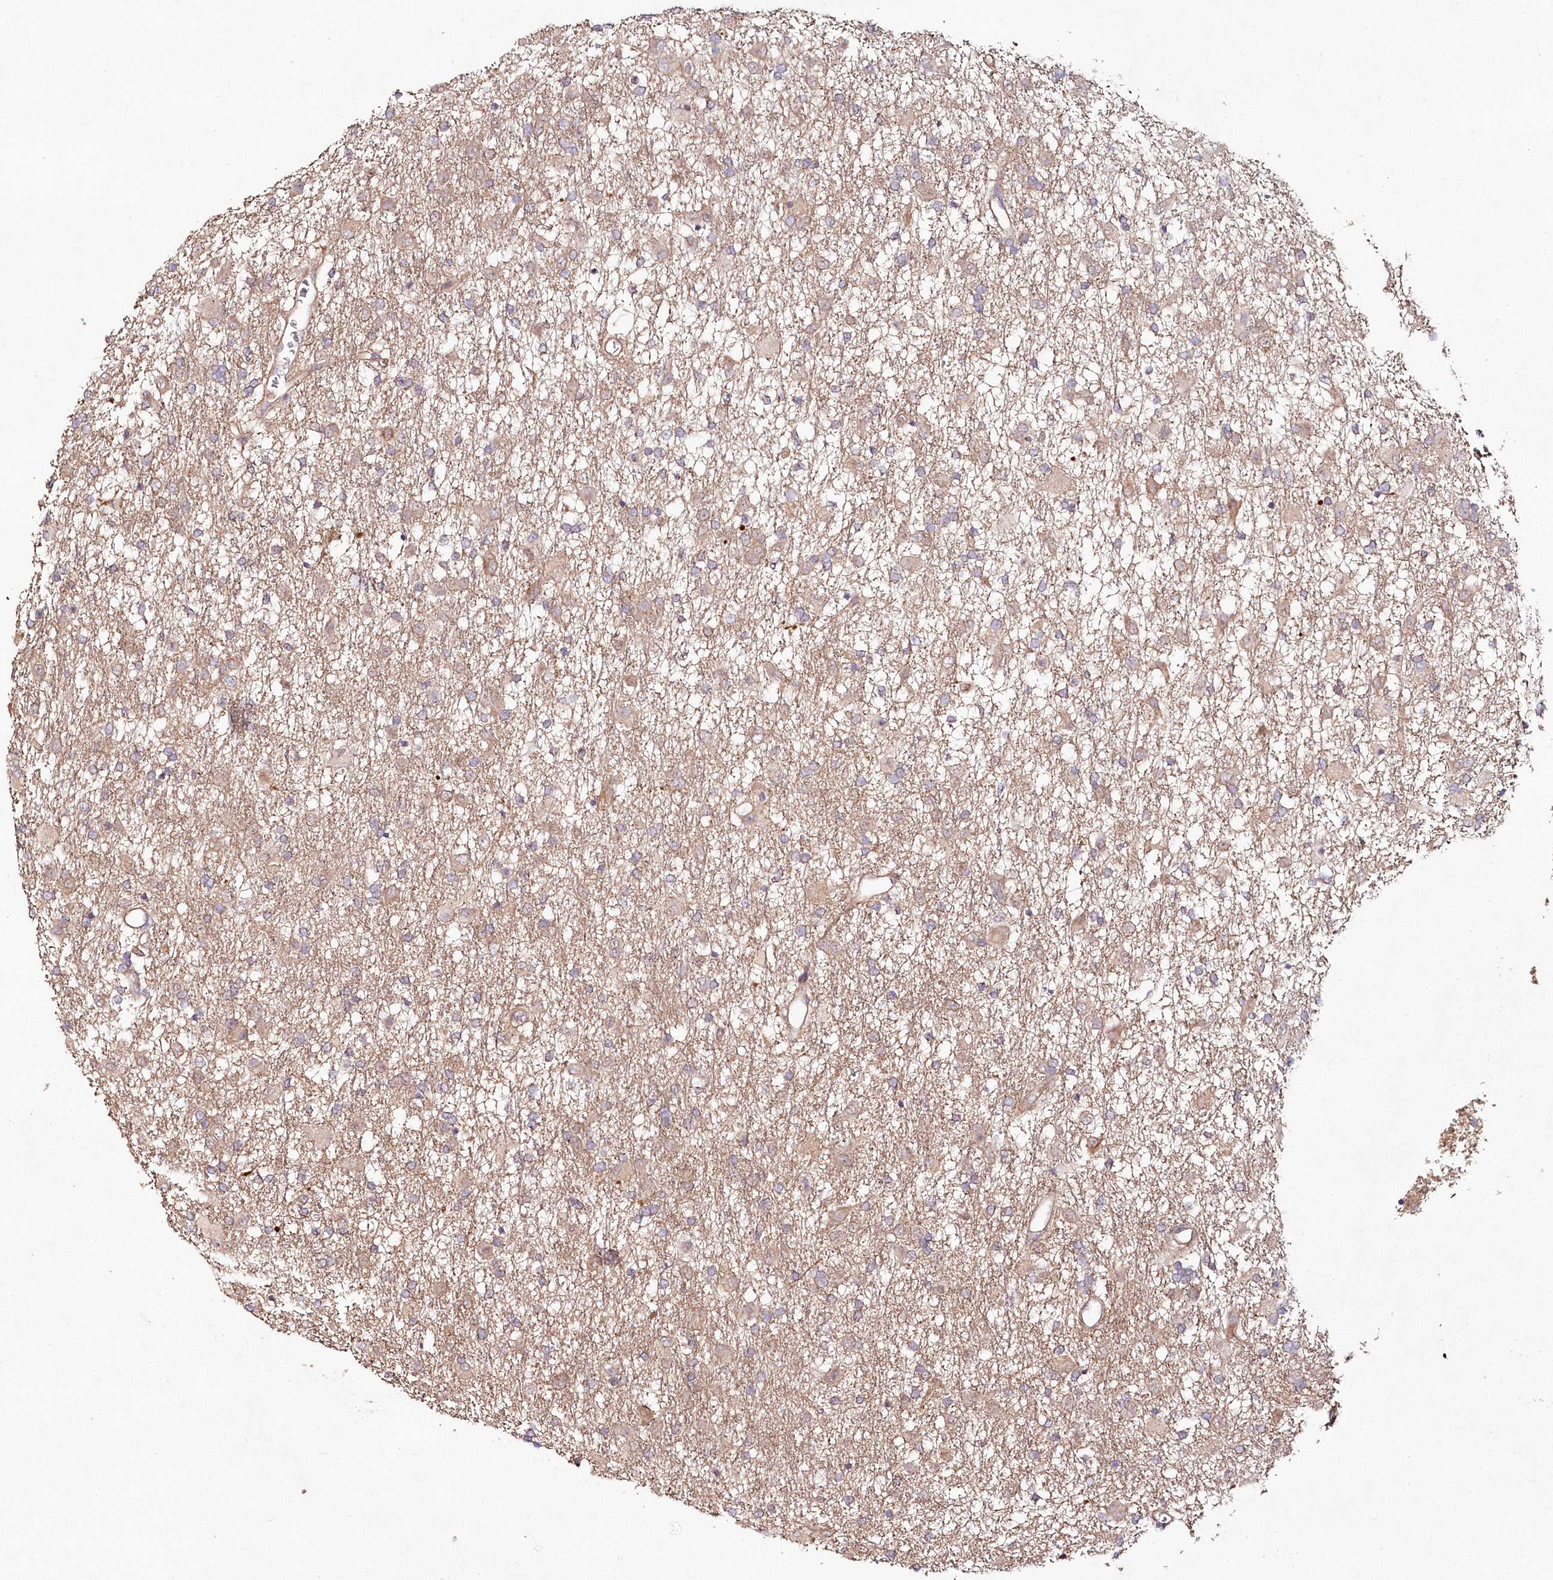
{"staining": {"intensity": "weak", "quantity": ">75%", "location": "cytoplasmic/membranous"}, "tissue": "glioma", "cell_type": "Tumor cells", "image_type": "cancer", "snomed": [{"axis": "morphology", "description": "Glioma, malignant, Low grade"}, {"axis": "topography", "description": "Brain"}], "caption": "The immunohistochemical stain labels weak cytoplasmic/membranous expression in tumor cells of low-grade glioma (malignant) tissue. The protein of interest is stained brown, and the nuclei are stained in blue (DAB IHC with brightfield microscopy, high magnification).", "gene": "HYCC2", "patient": {"sex": "male", "age": 65}}